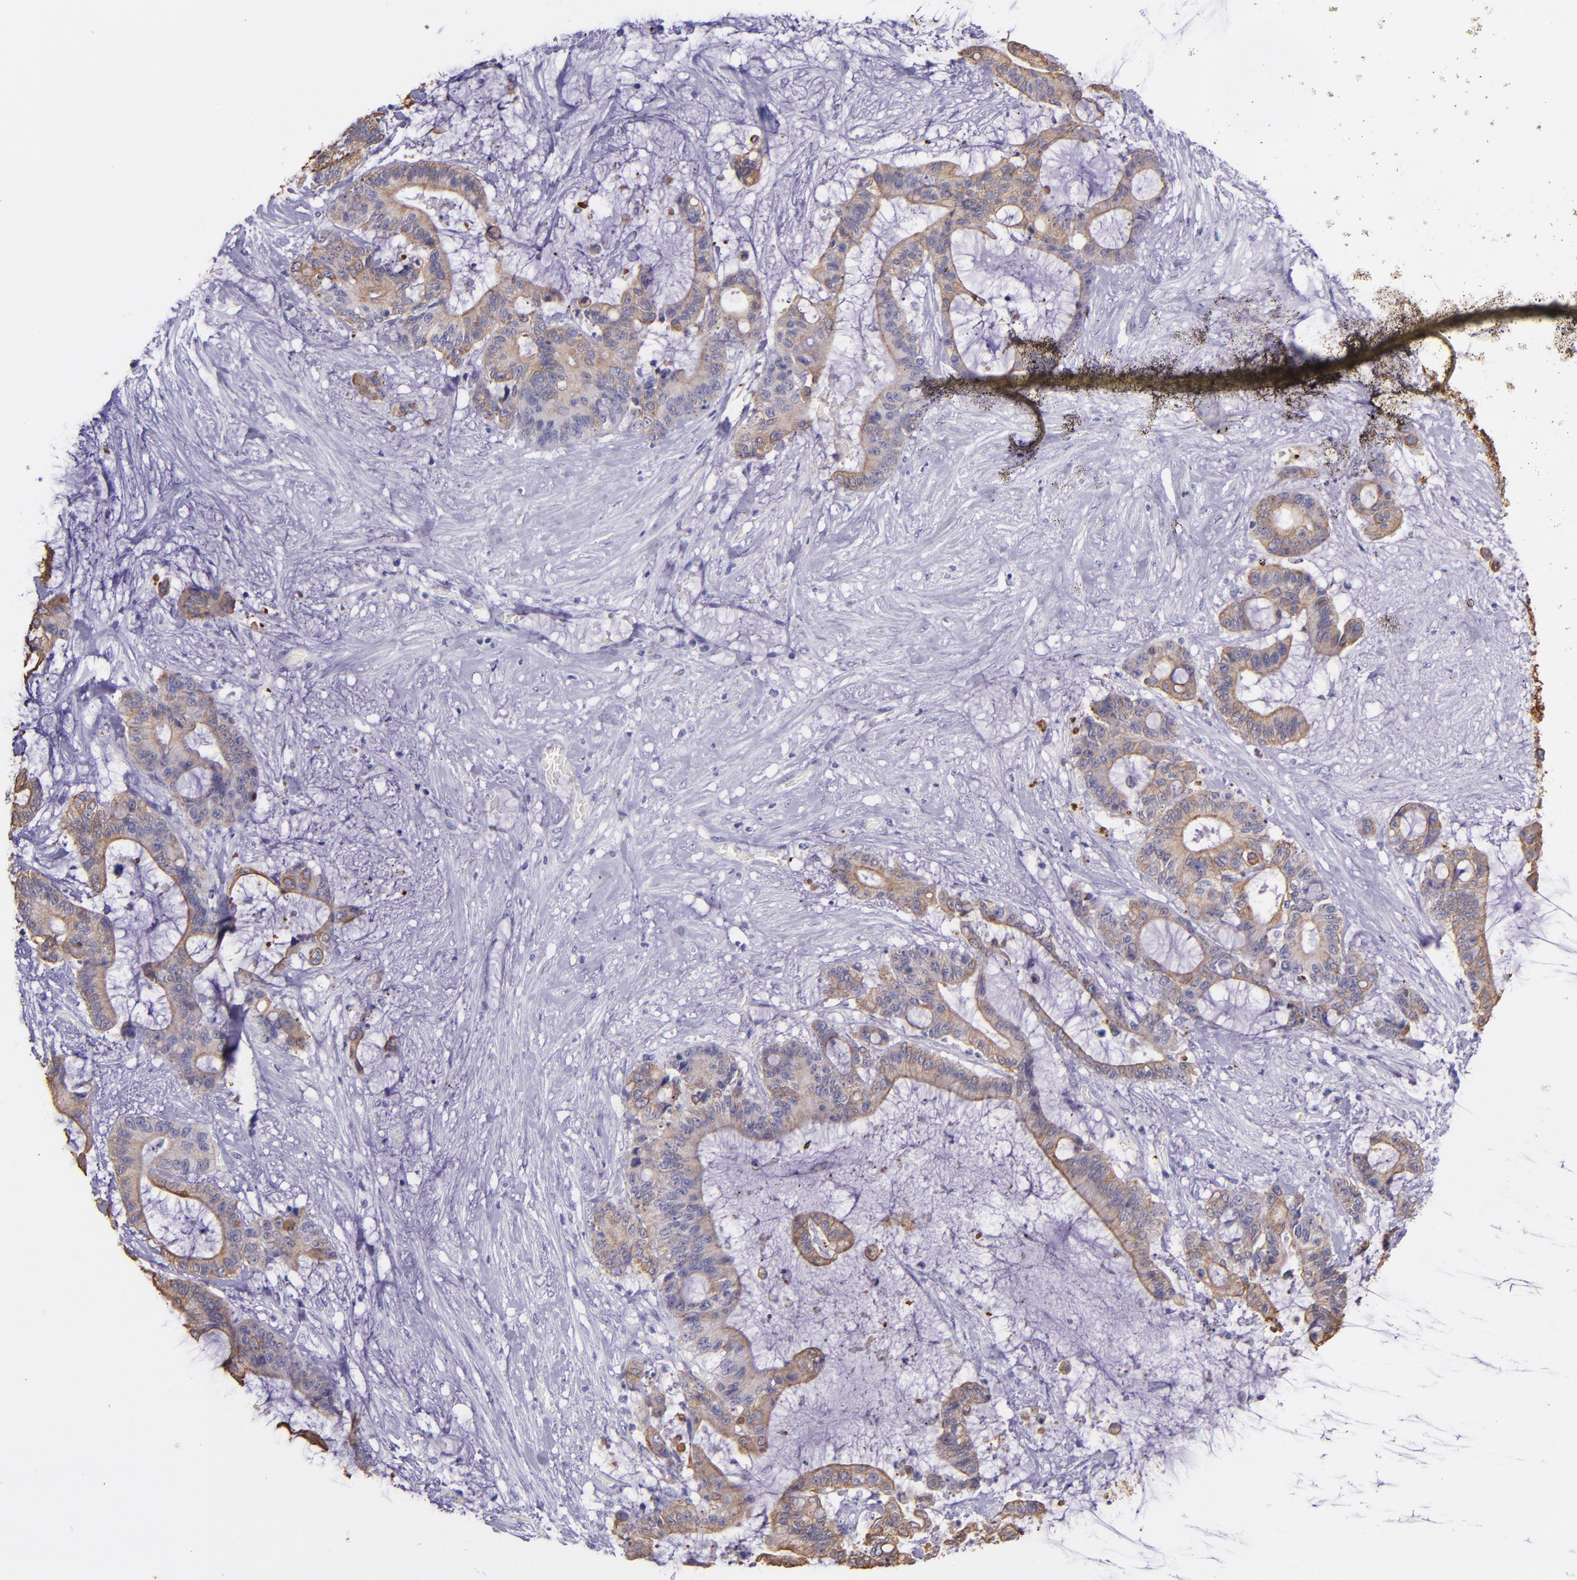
{"staining": {"intensity": "moderate", "quantity": ">75%", "location": "cytoplasmic/membranous"}, "tissue": "liver cancer", "cell_type": "Tumor cells", "image_type": "cancer", "snomed": [{"axis": "morphology", "description": "Cholangiocarcinoma"}, {"axis": "topography", "description": "Liver"}], "caption": "Immunohistochemical staining of liver cholangiocarcinoma displays moderate cytoplasmic/membranous protein positivity in about >75% of tumor cells. (DAB IHC with brightfield microscopy, high magnification).", "gene": "KRT4", "patient": {"sex": "female", "age": 73}}